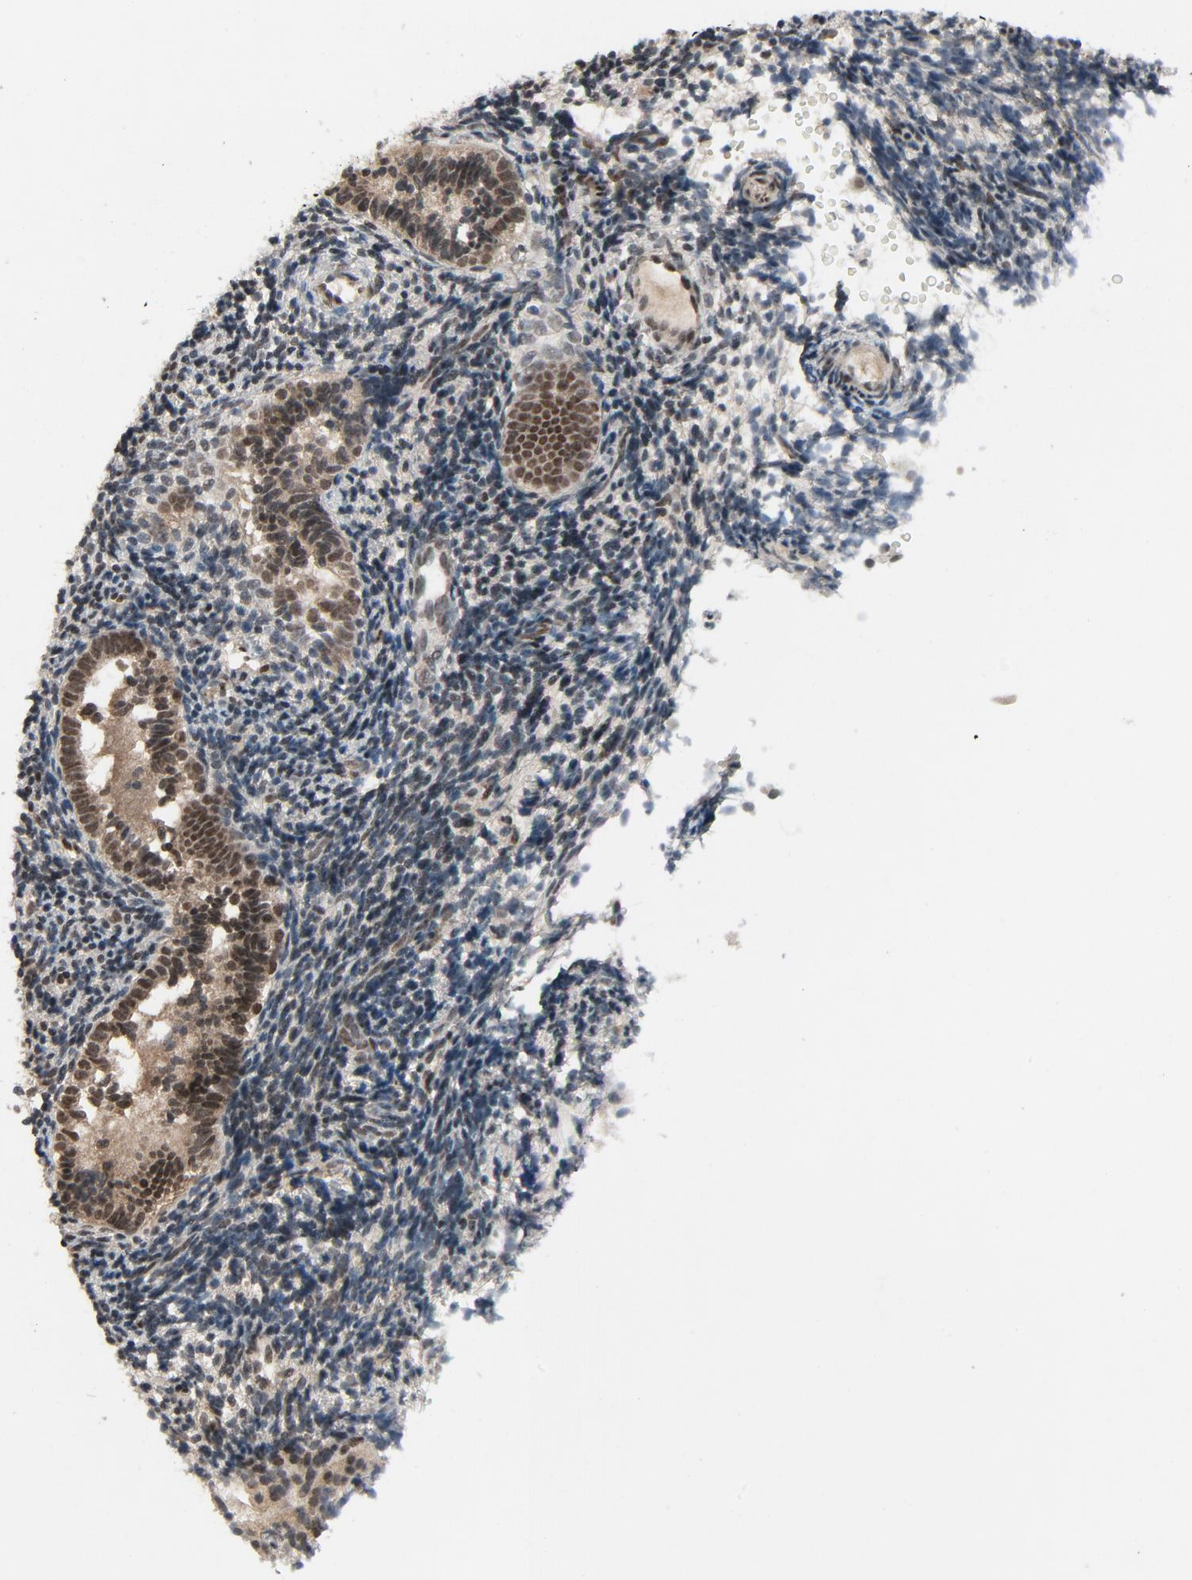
{"staining": {"intensity": "moderate", "quantity": "25%-75%", "location": "nuclear"}, "tissue": "endometrium", "cell_type": "Cells in endometrial stroma", "image_type": "normal", "snomed": [{"axis": "morphology", "description": "Normal tissue, NOS"}, {"axis": "topography", "description": "Uterus"}, {"axis": "topography", "description": "Endometrium"}], "caption": "Human endometrium stained for a protein (brown) demonstrates moderate nuclear positive positivity in about 25%-75% of cells in endometrial stroma.", "gene": "SMARCD1", "patient": {"sex": "female", "age": 33}}